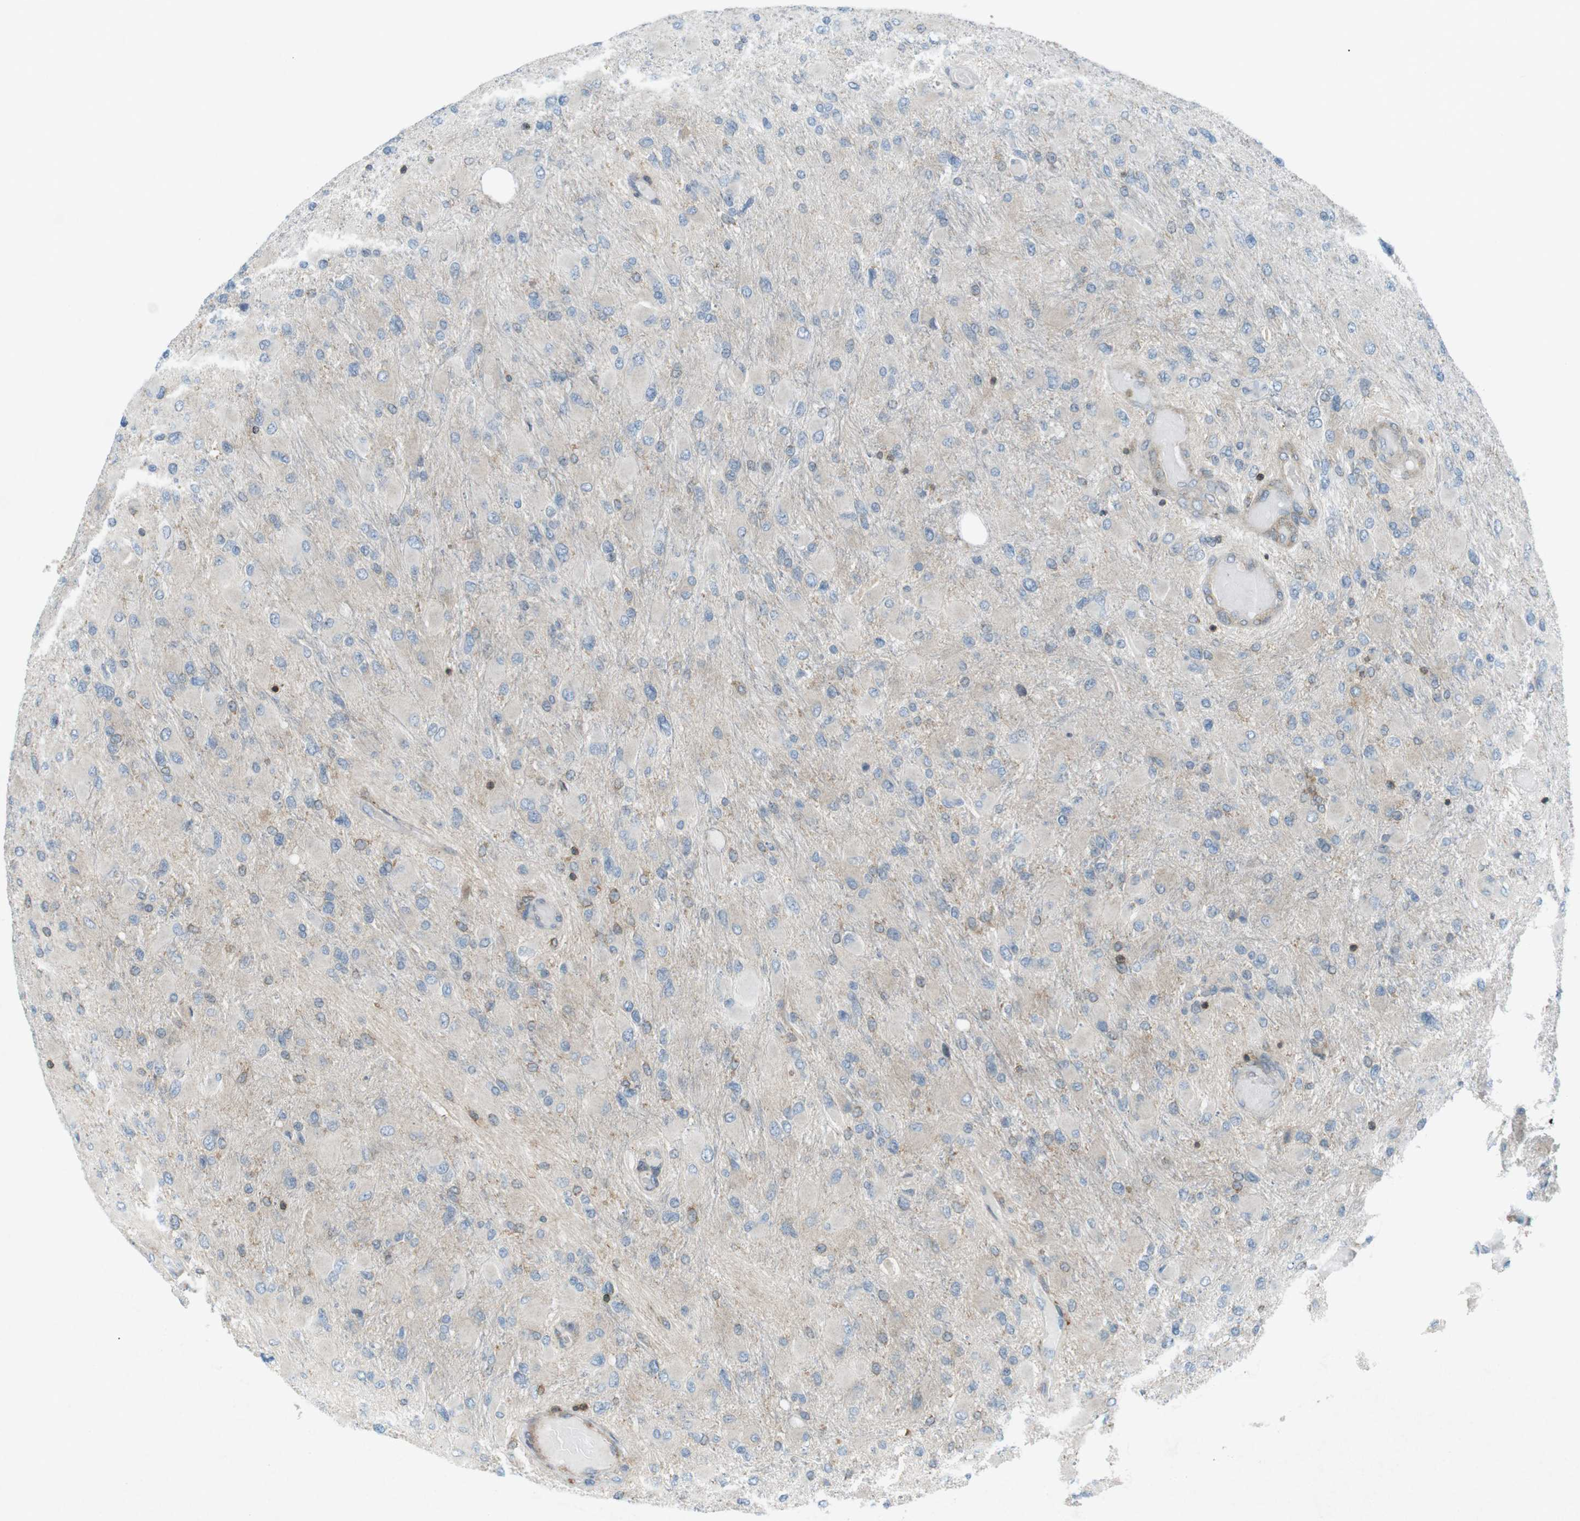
{"staining": {"intensity": "weak", "quantity": "<25%", "location": "cytoplasmic/membranous"}, "tissue": "glioma", "cell_type": "Tumor cells", "image_type": "cancer", "snomed": [{"axis": "morphology", "description": "Glioma, malignant, High grade"}, {"axis": "topography", "description": "Cerebral cortex"}], "caption": "Tumor cells show no significant protein positivity in malignant glioma (high-grade).", "gene": "FLII", "patient": {"sex": "female", "age": 36}}